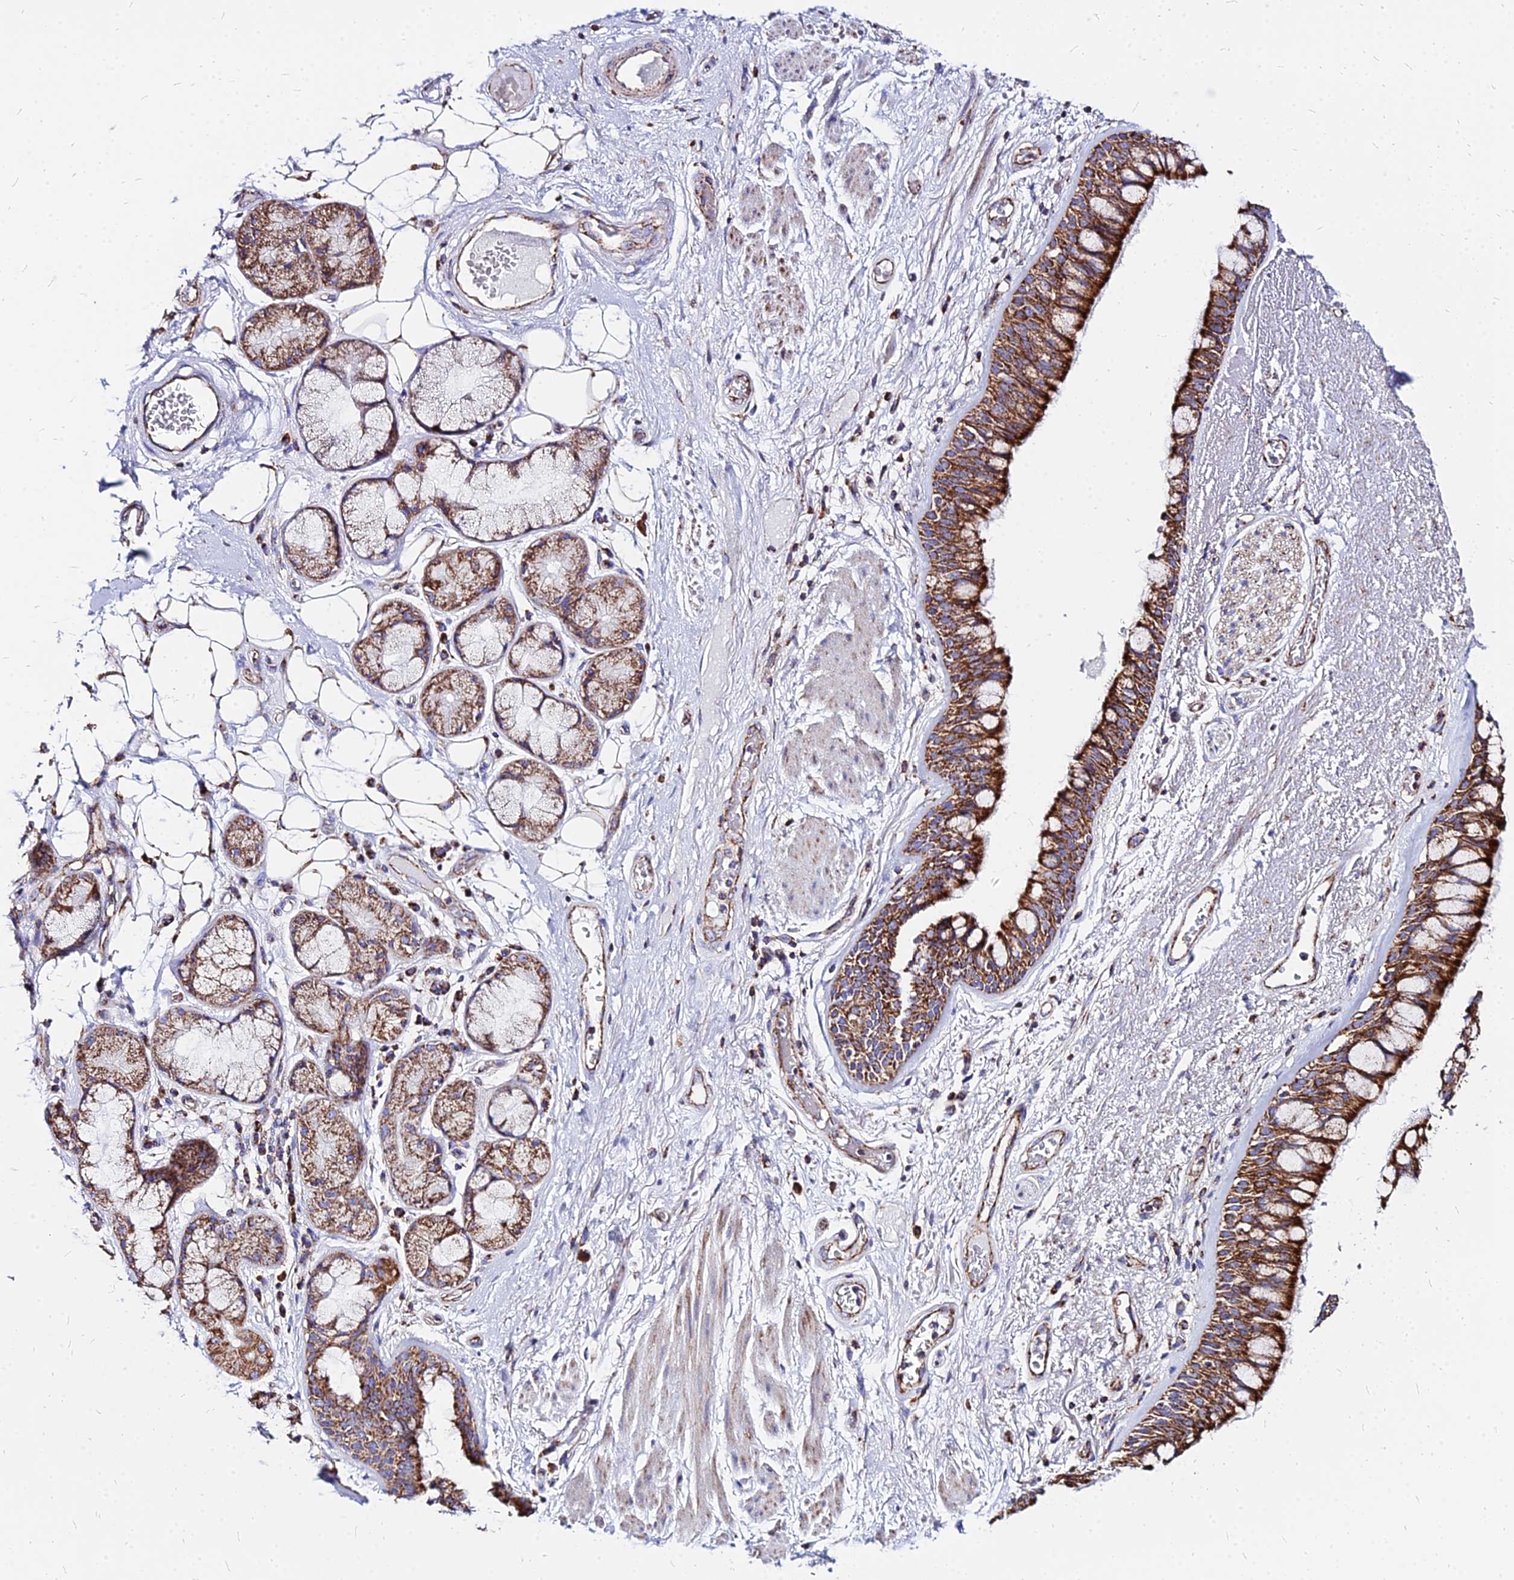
{"staining": {"intensity": "strong", "quantity": ">75%", "location": "cytoplasmic/membranous"}, "tissue": "bronchus", "cell_type": "Respiratory epithelial cells", "image_type": "normal", "snomed": [{"axis": "morphology", "description": "Normal tissue, NOS"}, {"axis": "morphology", "description": "Squamous cell carcinoma, NOS"}, {"axis": "topography", "description": "Lymph node"}, {"axis": "topography", "description": "Bronchus"}, {"axis": "topography", "description": "Lung"}], "caption": "A brown stain shows strong cytoplasmic/membranous expression of a protein in respiratory epithelial cells of unremarkable human bronchus.", "gene": "DLD", "patient": {"sex": "male", "age": 66}}